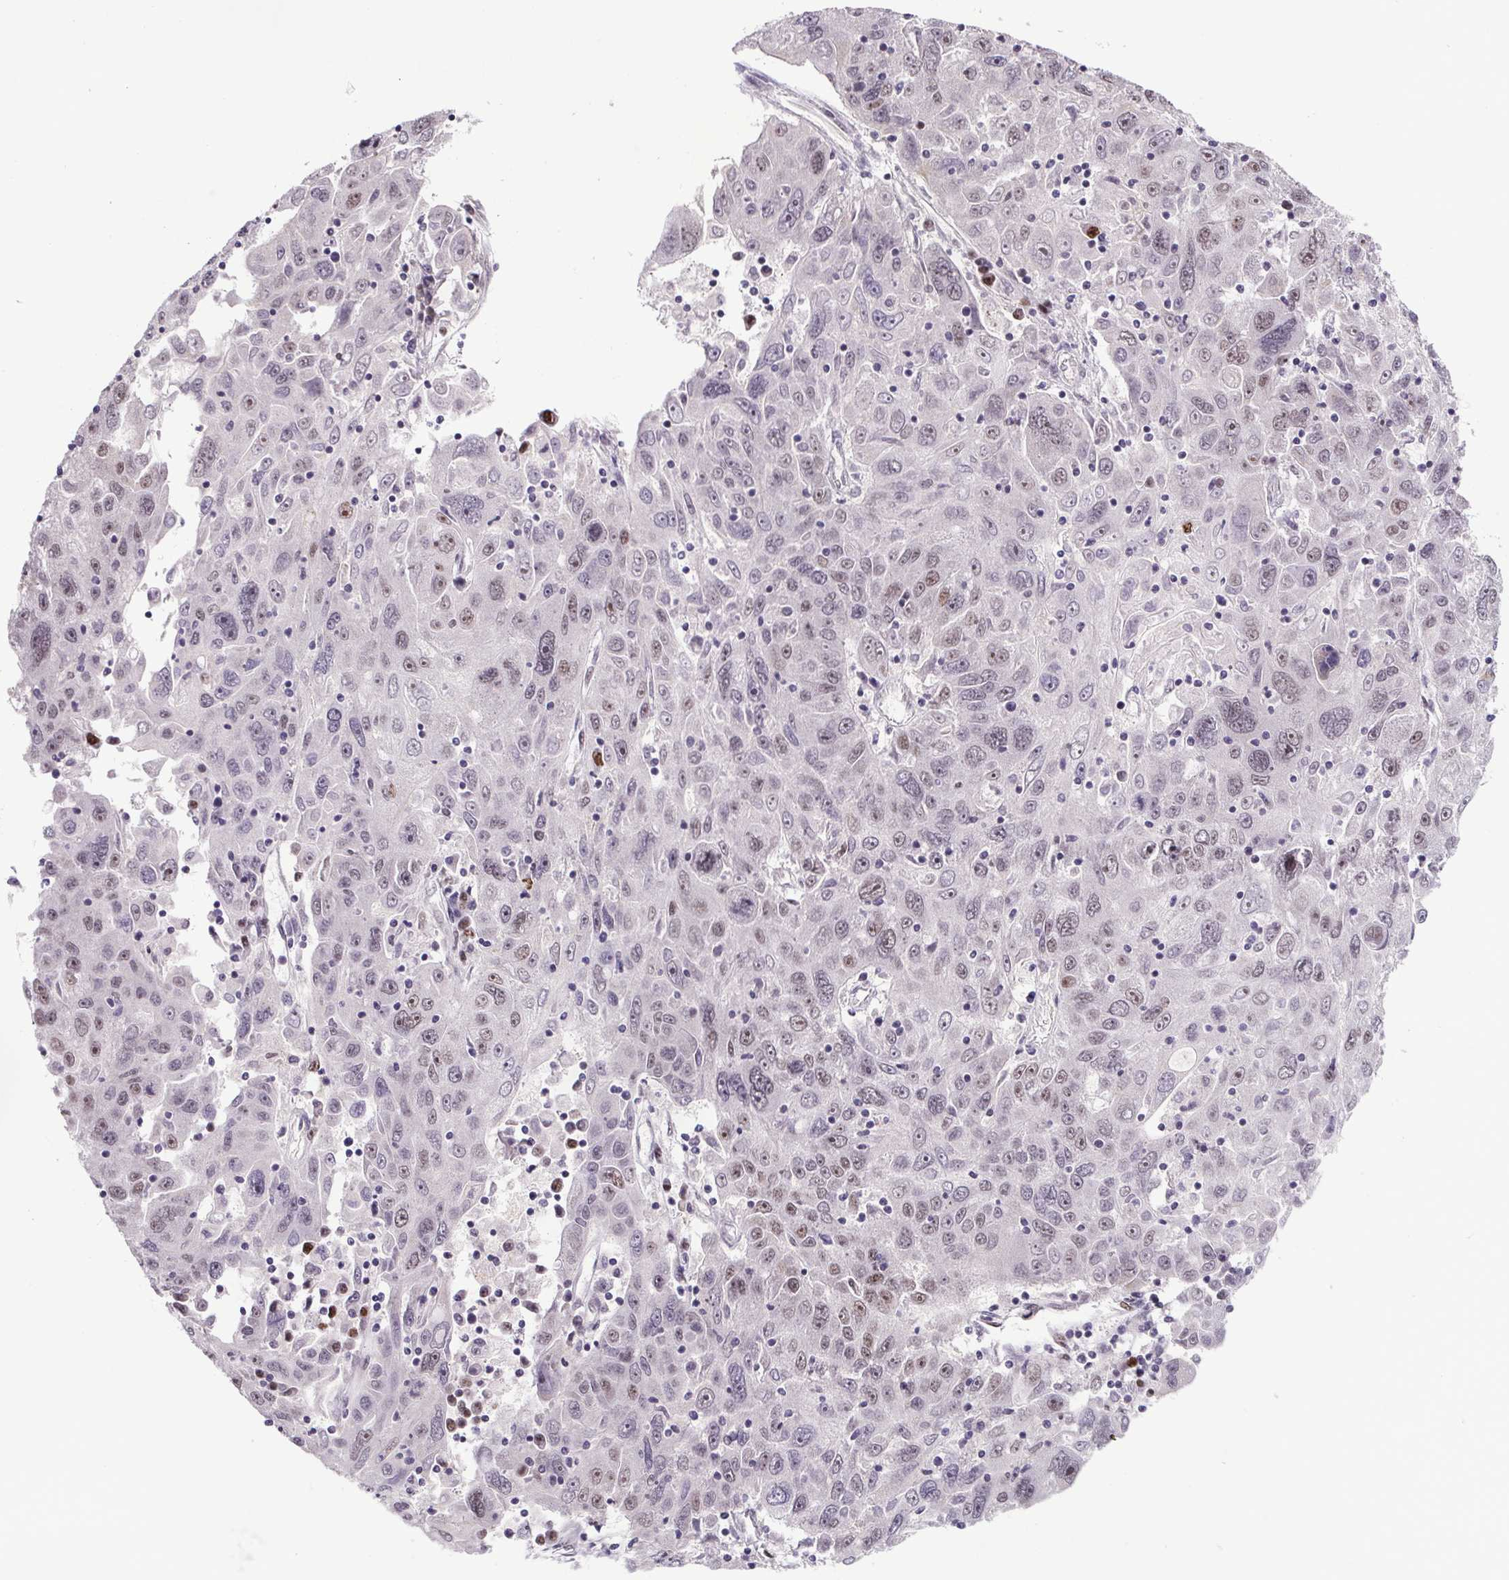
{"staining": {"intensity": "weak", "quantity": "<25%", "location": "nuclear"}, "tissue": "stomach cancer", "cell_type": "Tumor cells", "image_type": "cancer", "snomed": [{"axis": "morphology", "description": "Adenocarcinoma, NOS"}, {"axis": "topography", "description": "Stomach"}], "caption": "A histopathology image of human adenocarcinoma (stomach) is negative for staining in tumor cells.", "gene": "ATMIN", "patient": {"sex": "male", "age": 56}}